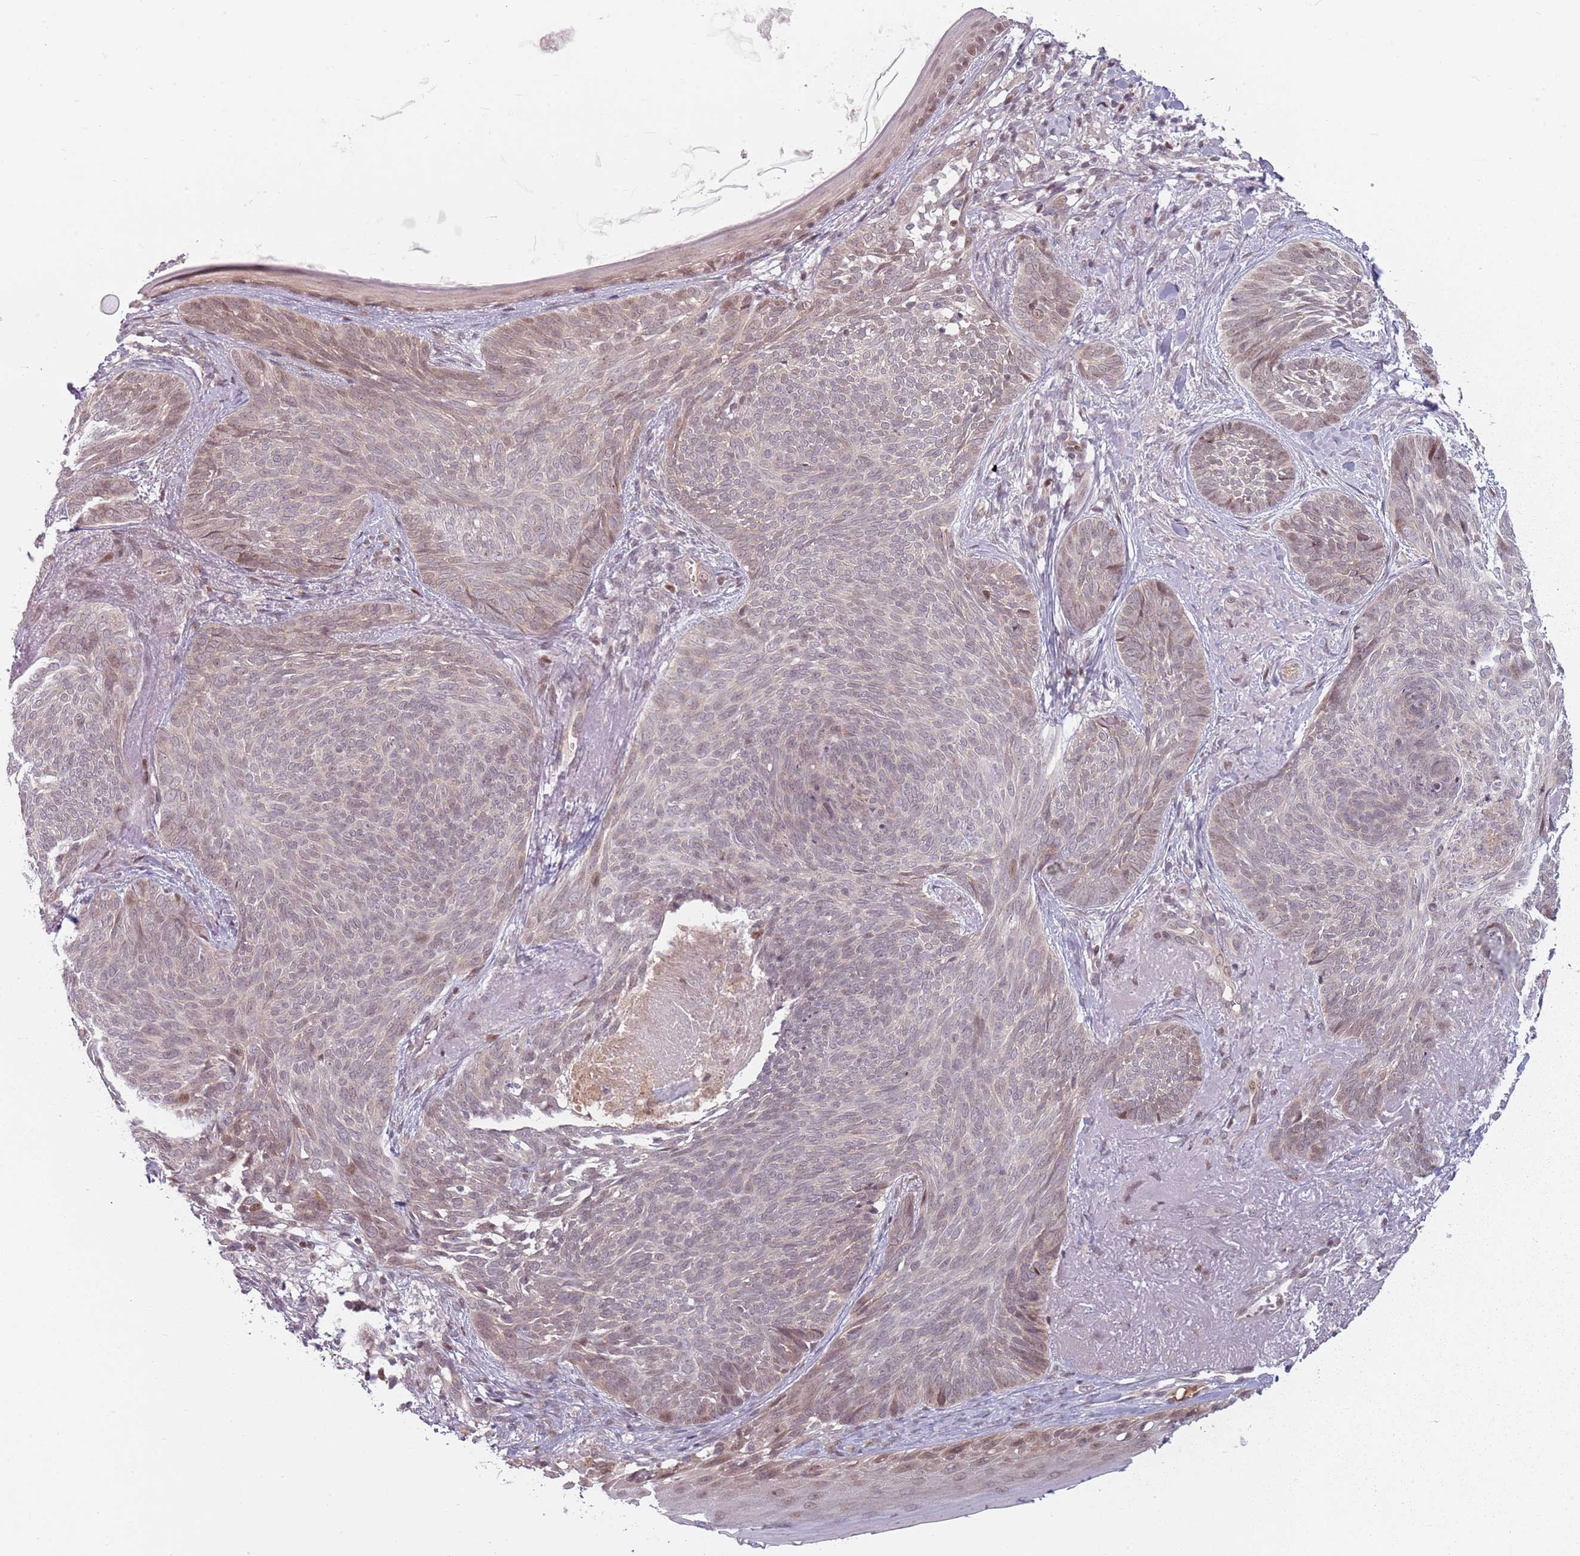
{"staining": {"intensity": "weak", "quantity": "<25%", "location": "nuclear"}, "tissue": "skin cancer", "cell_type": "Tumor cells", "image_type": "cancer", "snomed": [{"axis": "morphology", "description": "Basal cell carcinoma"}, {"axis": "topography", "description": "Skin"}], "caption": "Tumor cells show no significant expression in skin cancer.", "gene": "ADGRG1", "patient": {"sex": "female", "age": 86}}